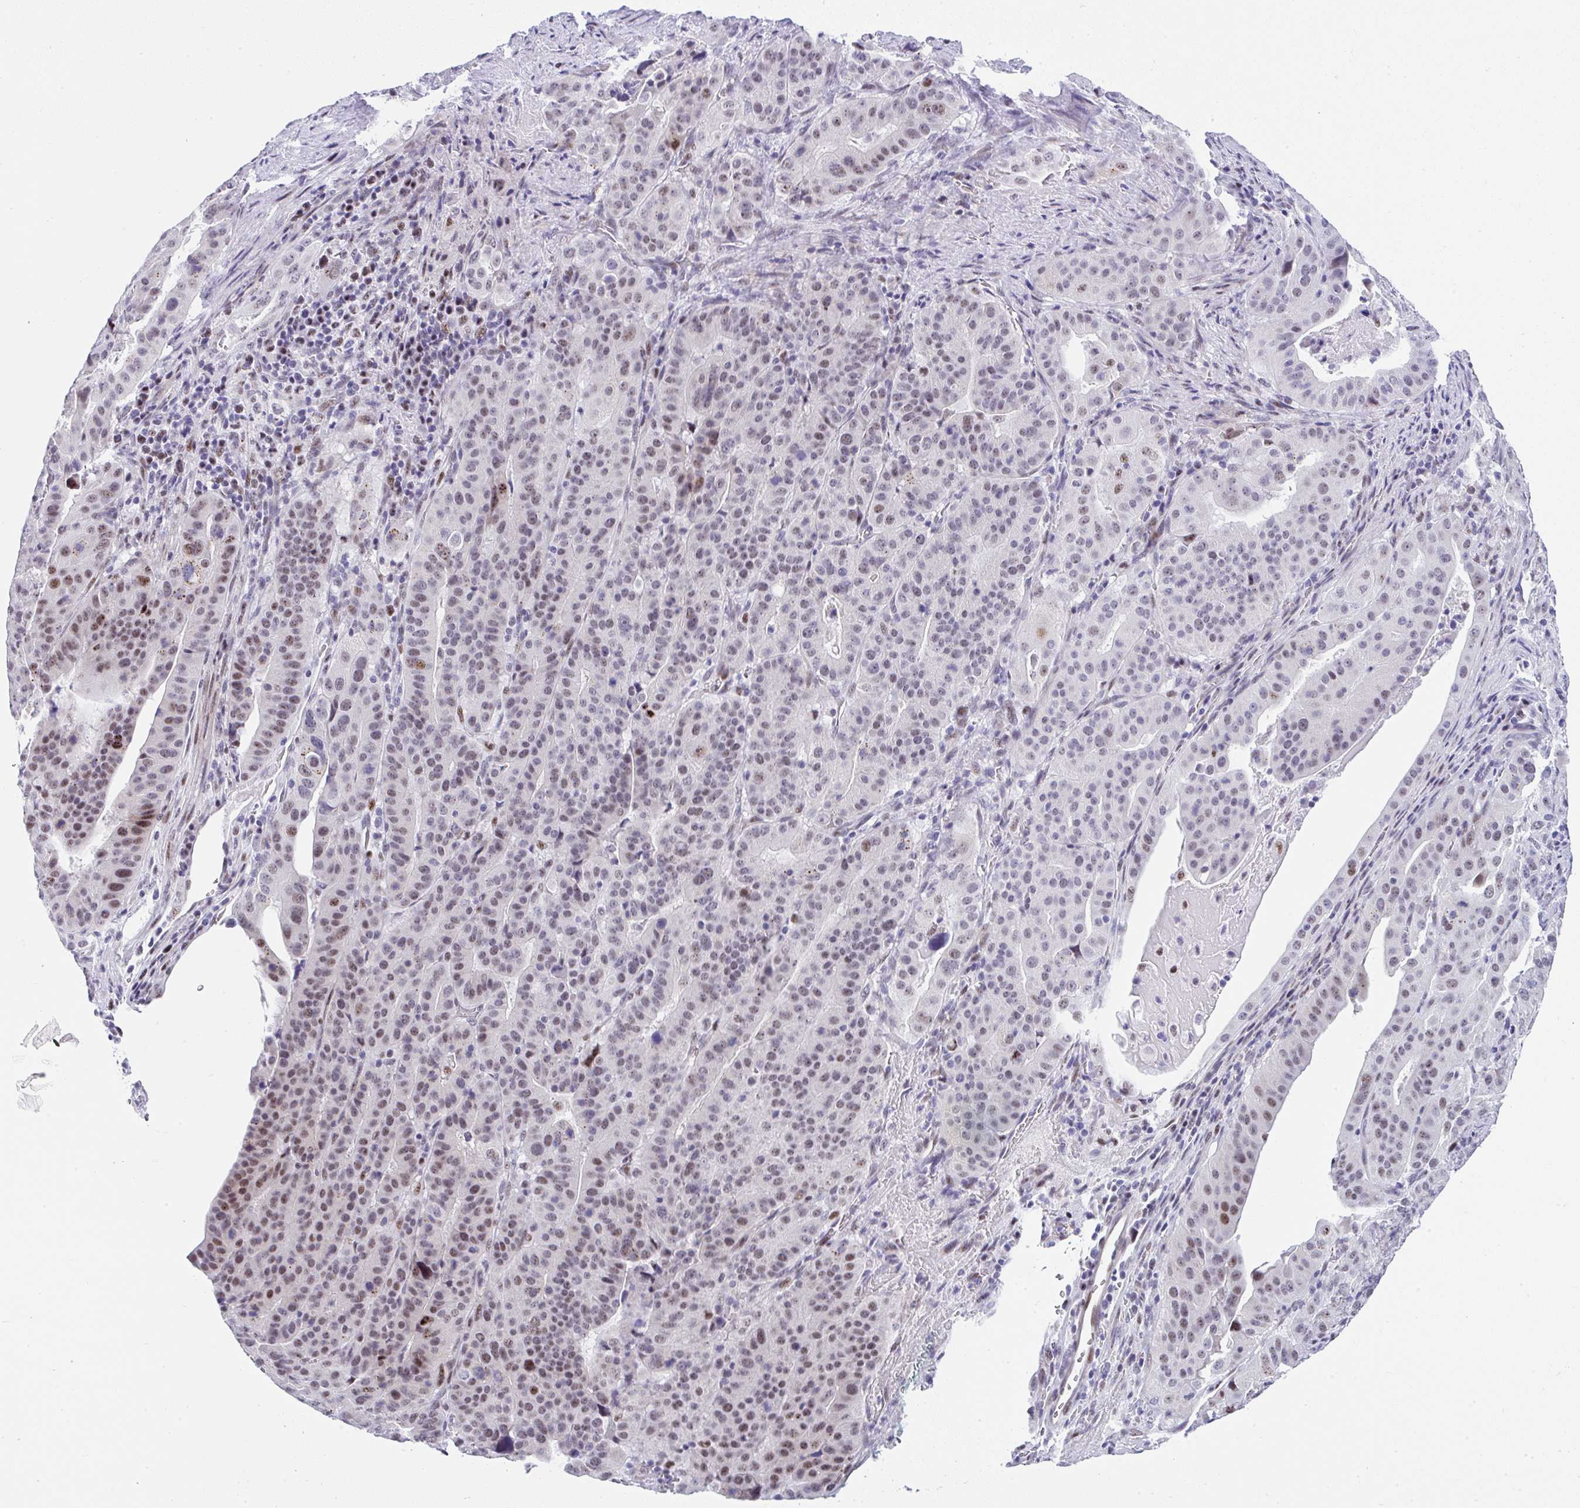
{"staining": {"intensity": "moderate", "quantity": "25%-75%", "location": "nuclear"}, "tissue": "stomach cancer", "cell_type": "Tumor cells", "image_type": "cancer", "snomed": [{"axis": "morphology", "description": "Adenocarcinoma, NOS"}, {"axis": "topography", "description": "Stomach"}], "caption": "Protein staining shows moderate nuclear expression in approximately 25%-75% of tumor cells in adenocarcinoma (stomach).", "gene": "NR1D2", "patient": {"sex": "male", "age": 48}}